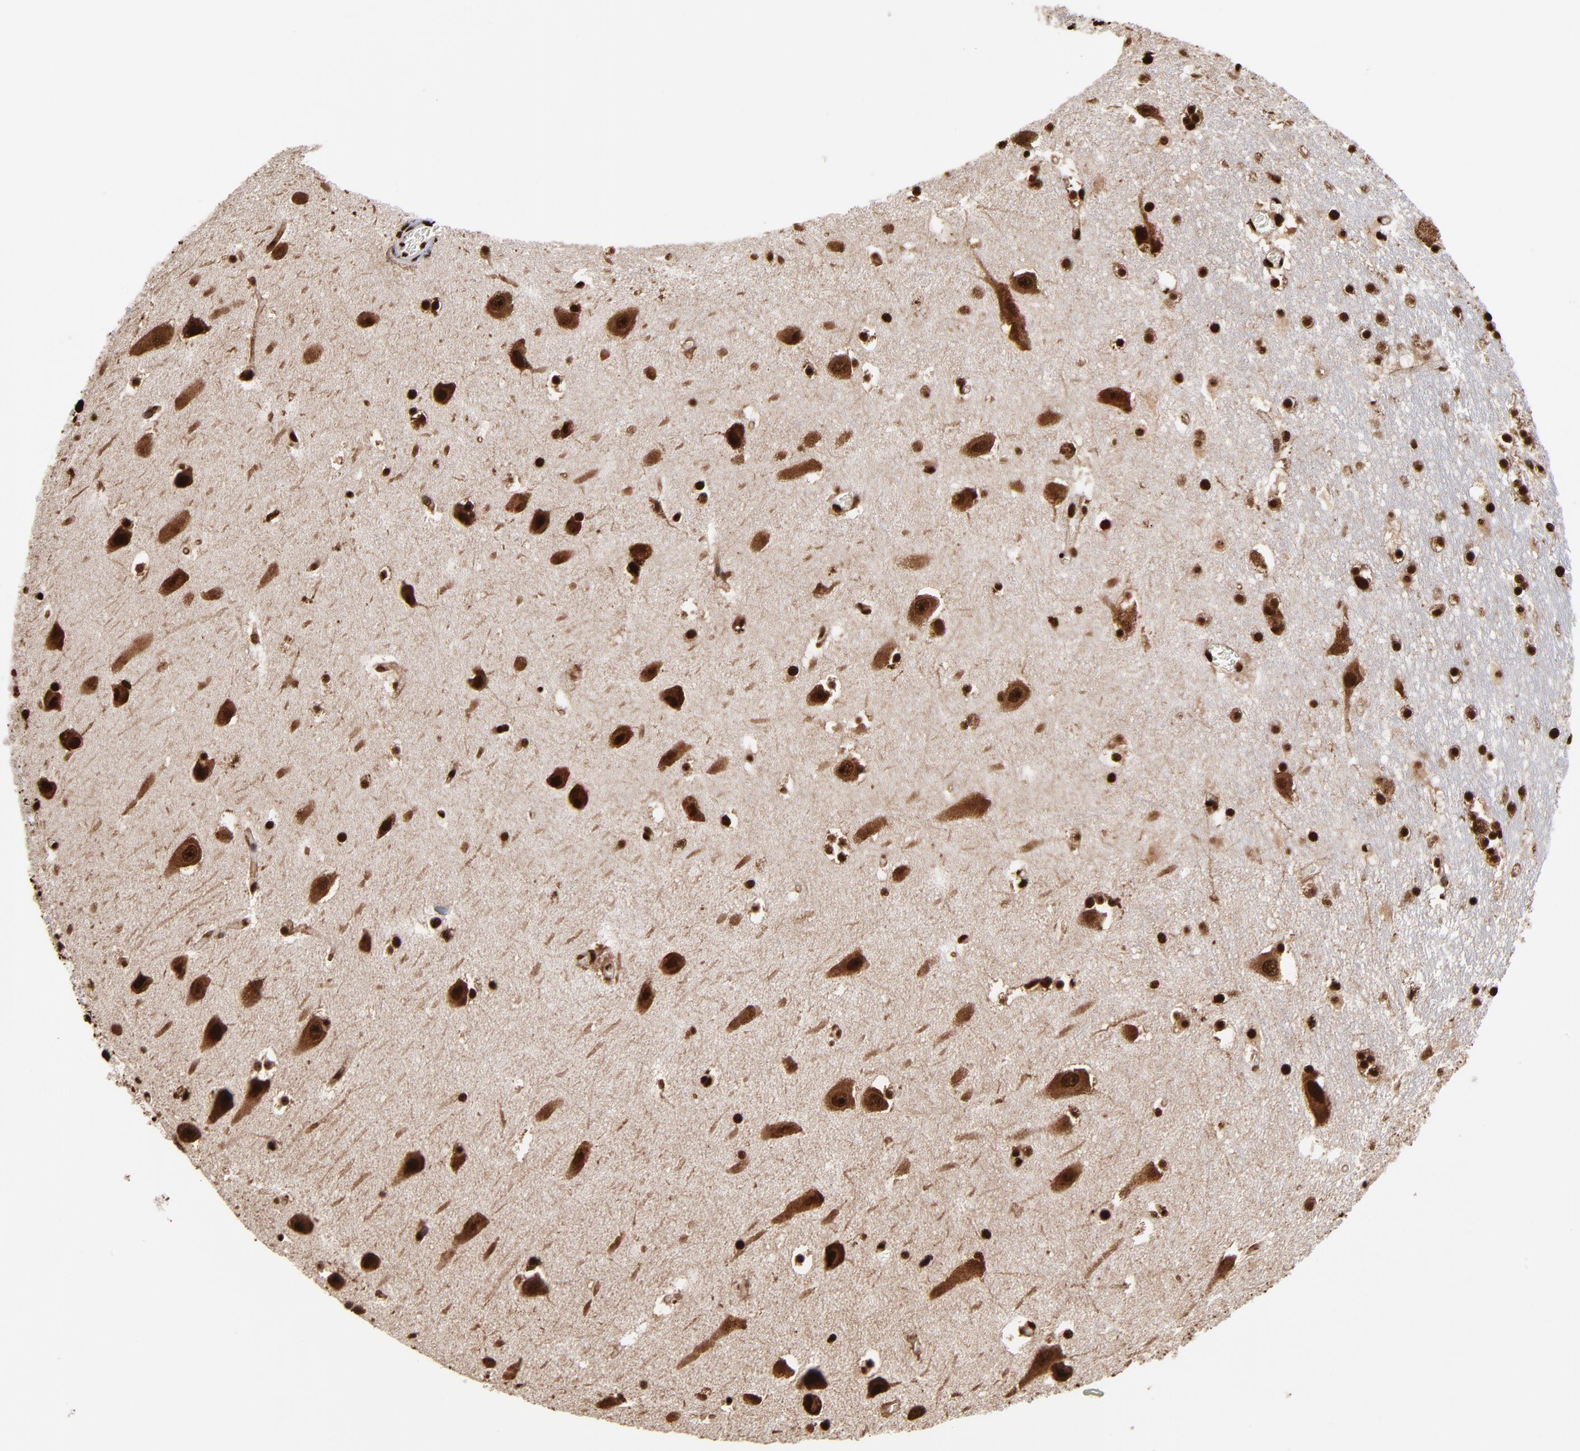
{"staining": {"intensity": "strong", "quantity": ">75%", "location": "nuclear"}, "tissue": "hippocampus", "cell_type": "Glial cells", "image_type": "normal", "snomed": [{"axis": "morphology", "description": "Normal tissue, NOS"}, {"axis": "topography", "description": "Hippocampus"}], "caption": "Immunohistochemistry (IHC) (DAB (3,3'-diaminobenzidine)) staining of benign hippocampus displays strong nuclear protein expression in approximately >75% of glial cells.", "gene": "ZNF544", "patient": {"sex": "male", "age": 45}}